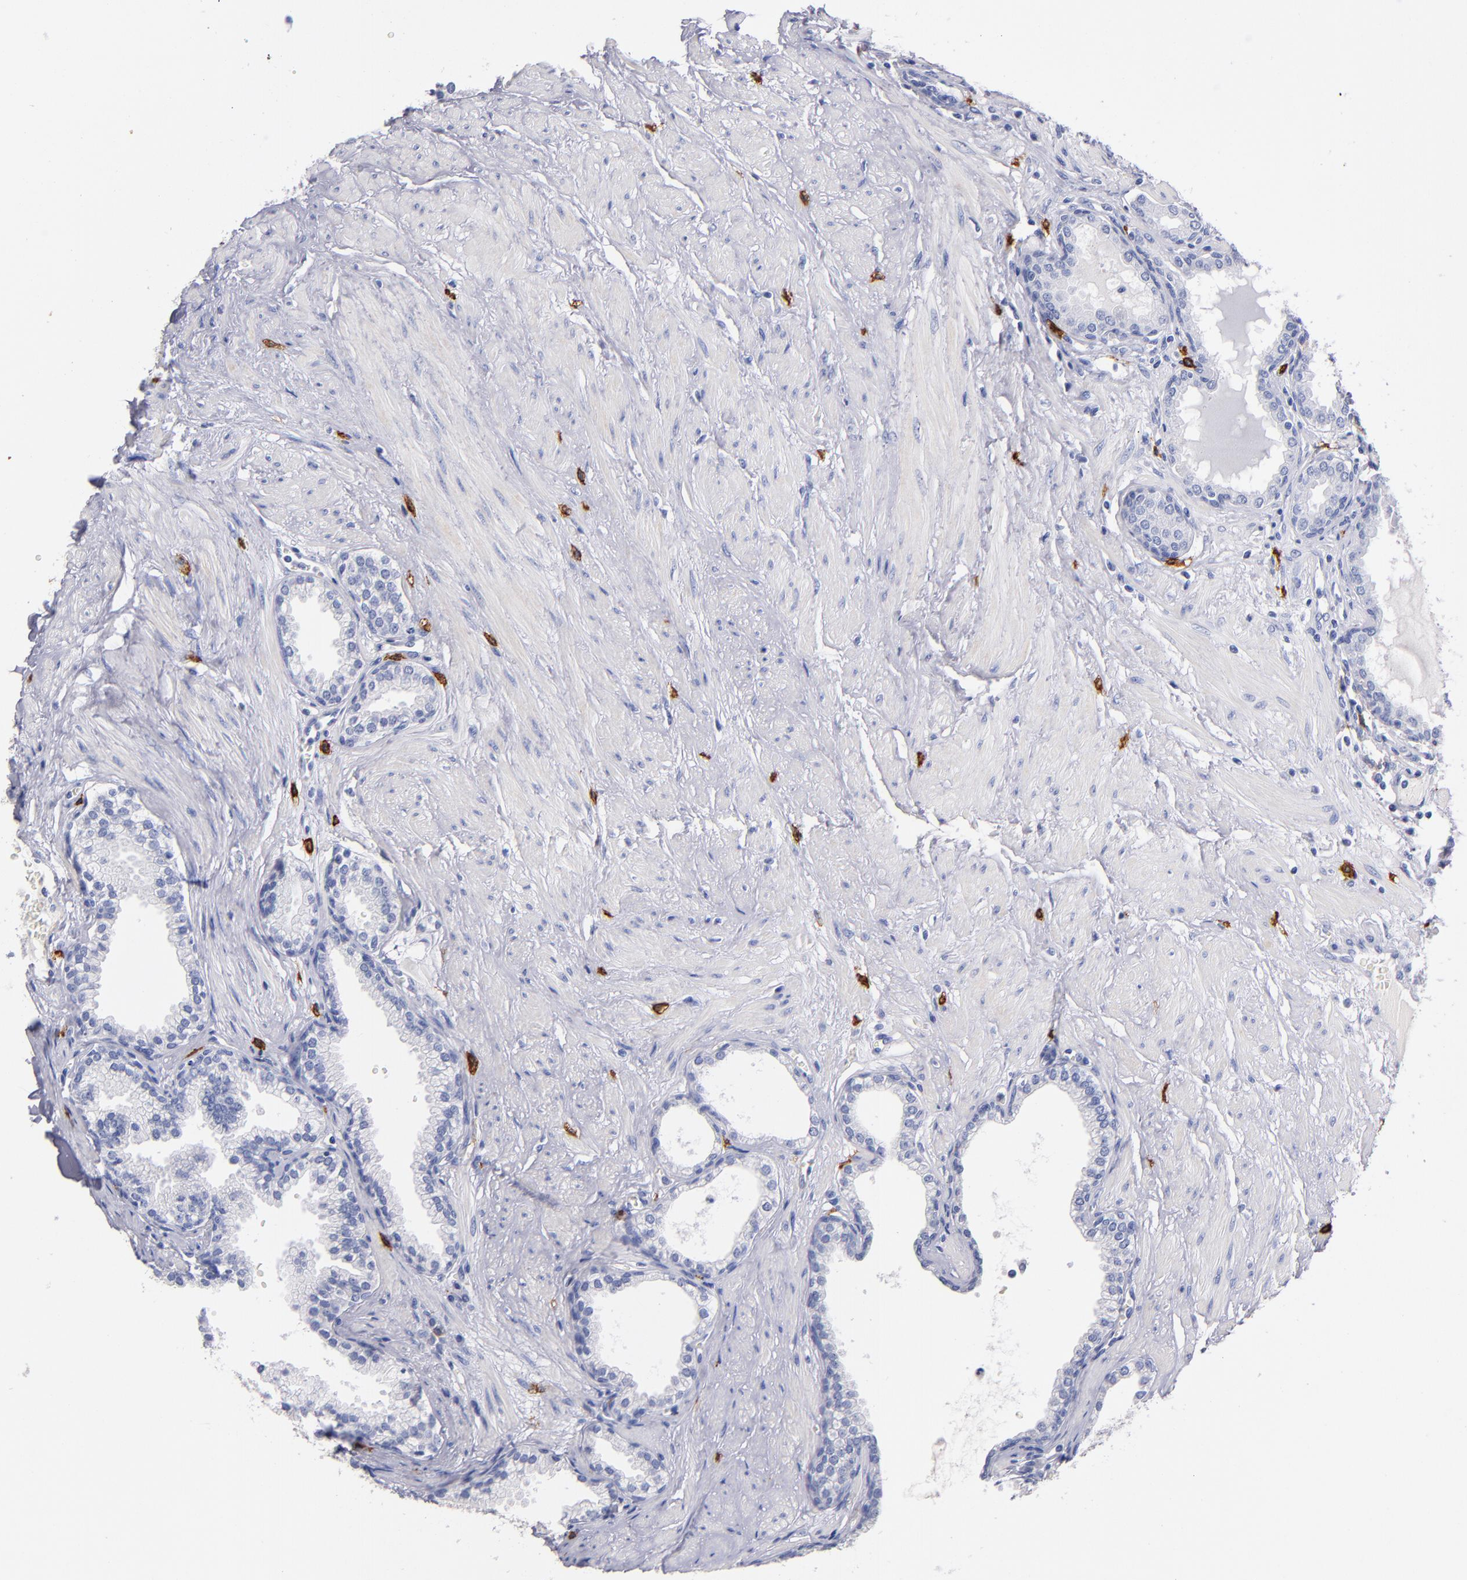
{"staining": {"intensity": "negative", "quantity": "none", "location": "none"}, "tissue": "prostate", "cell_type": "Glandular cells", "image_type": "normal", "snomed": [{"axis": "morphology", "description": "Normal tissue, NOS"}, {"axis": "topography", "description": "Prostate"}], "caption": "Glandular cells show no significant staining in unremarkable prostate. (IHC, brightfield microscopy, high magnification).", "gene": "KIT", "patient": {"sex": "male", "age": 64}}